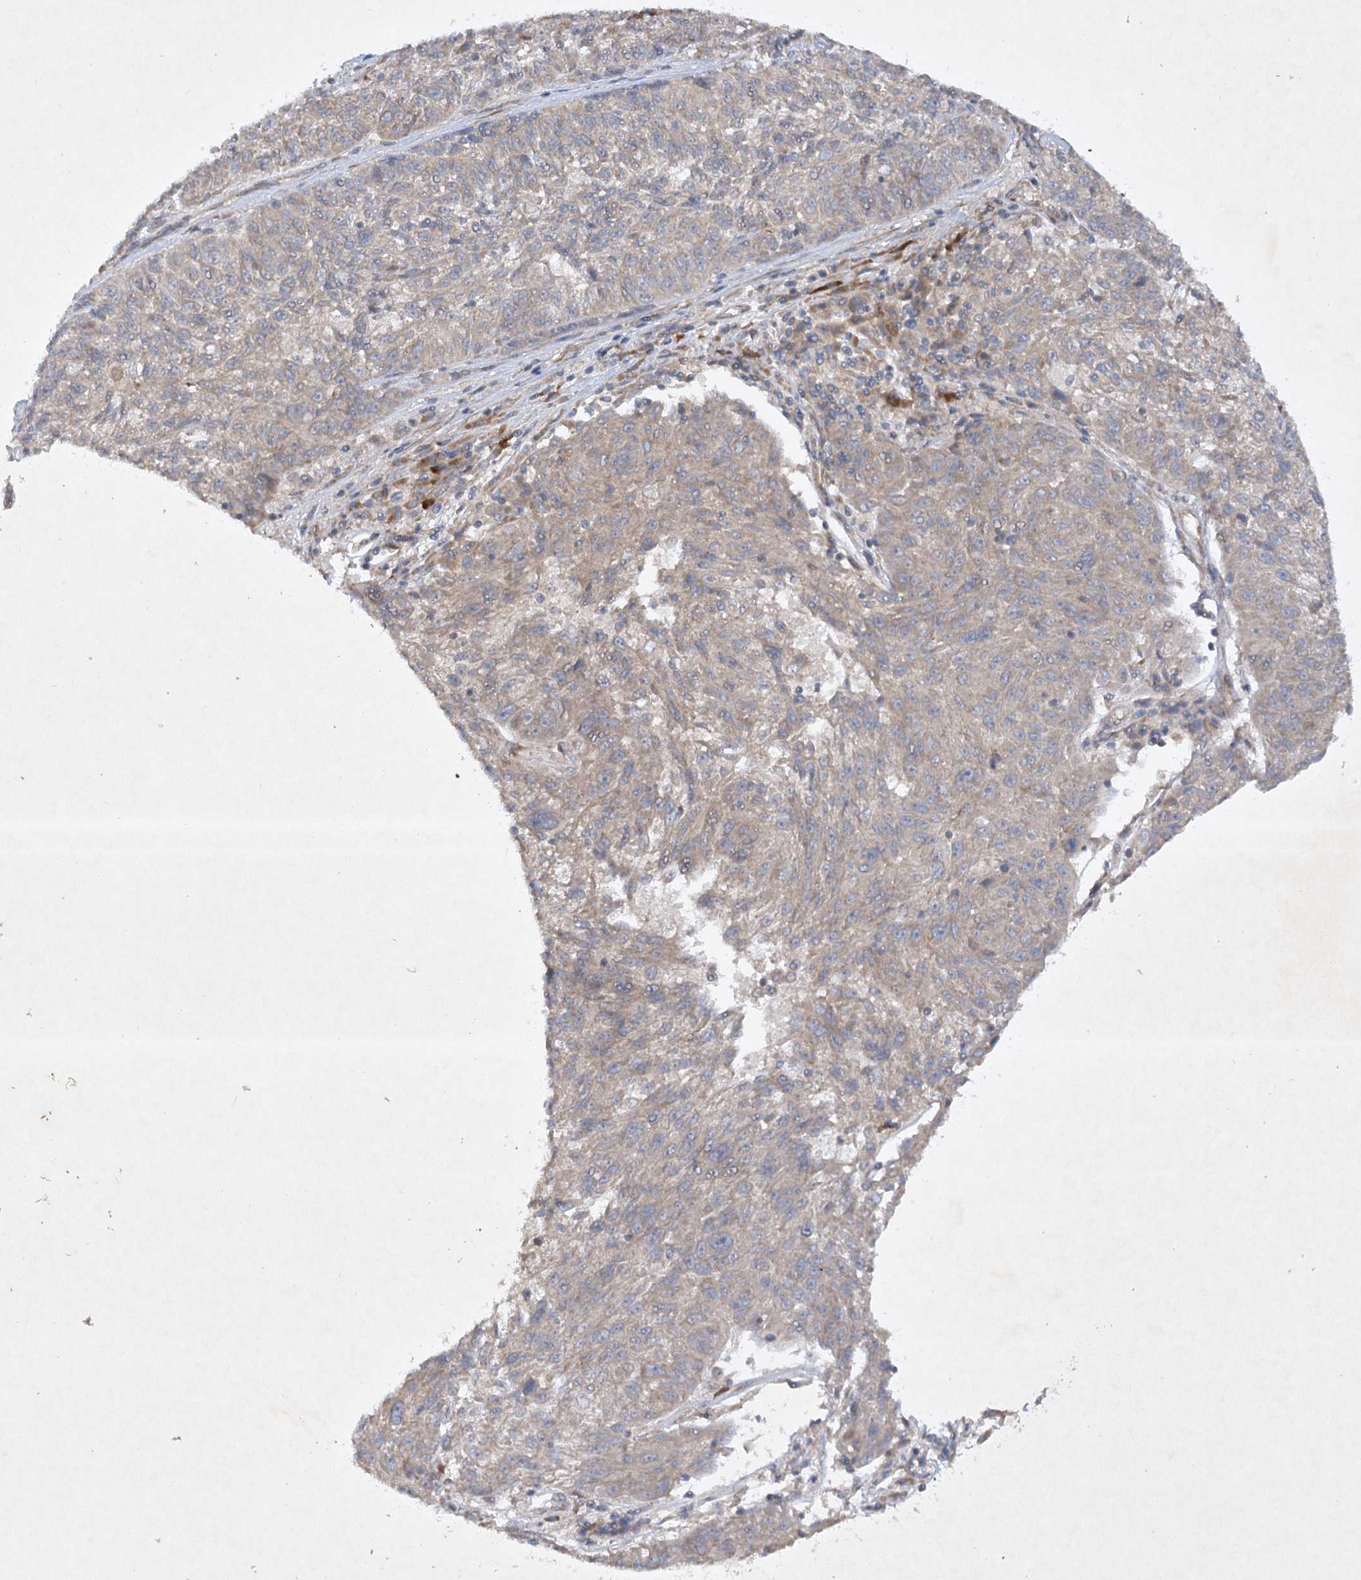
{"staining": {"intensity": "weak", "quantity": ">75%", "location": "cytoplasmic/membranous"}, "tissue": "melanoma", "cell_type": "Tumor cells", "image_type": "cancer", "snomed": [{"axis": "morphology", "description": "Malignant melanoma, NOS"}, {"axis": "topography", "description": "Skin"}], "caption": "IHC (DAB) staining of human malignant melanoma exhibits weak cytoplasmic/membranous protein staining in approximately >75% of tumor cells. Using DAB (3,3'-diaminobenzidine) (brown) and hematoxylin (blue) stains, captured at high magnification using brightfield microscopy.", "gene": "TRAF3IP1", "patient": {"sex": "male", "age": 53}}